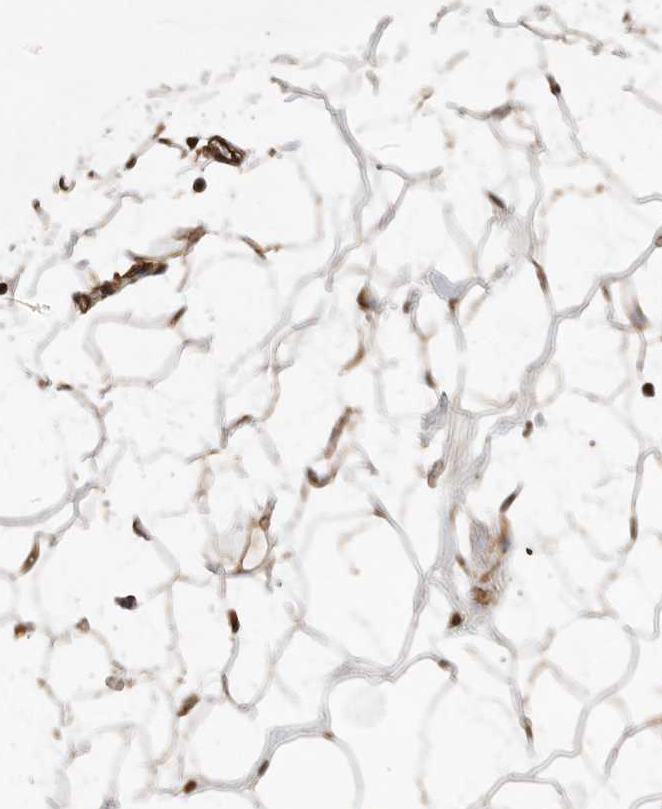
{"staining": {"intensity": "strong", "quantity": ">75%", "location": "cytoplasmic/membranous"}, "tissue": "adipose tissue", "cell_type": "Adipocytes", "image_type": "normal", "snomed": [{"axis": "morphology", "description": "Normal tissue, NOS"}, {"axis": "morphology", "description": "Fibrosis, NOS"}, {"axis": "topography", "description": "Breast"}, {"axis": "topography", "description": "Adipose tissue"}], "caption": "IHC (DAB) staining of unremarkable adipose tissue exhibits strong cytoplasmic/membranous protein expression in about >75% of adipocytes. (brown staining indicates protein expression, while blue staining denotes nuclei).", "gene": "DPH7", "patient": {"sex": "female", "age": 39}}